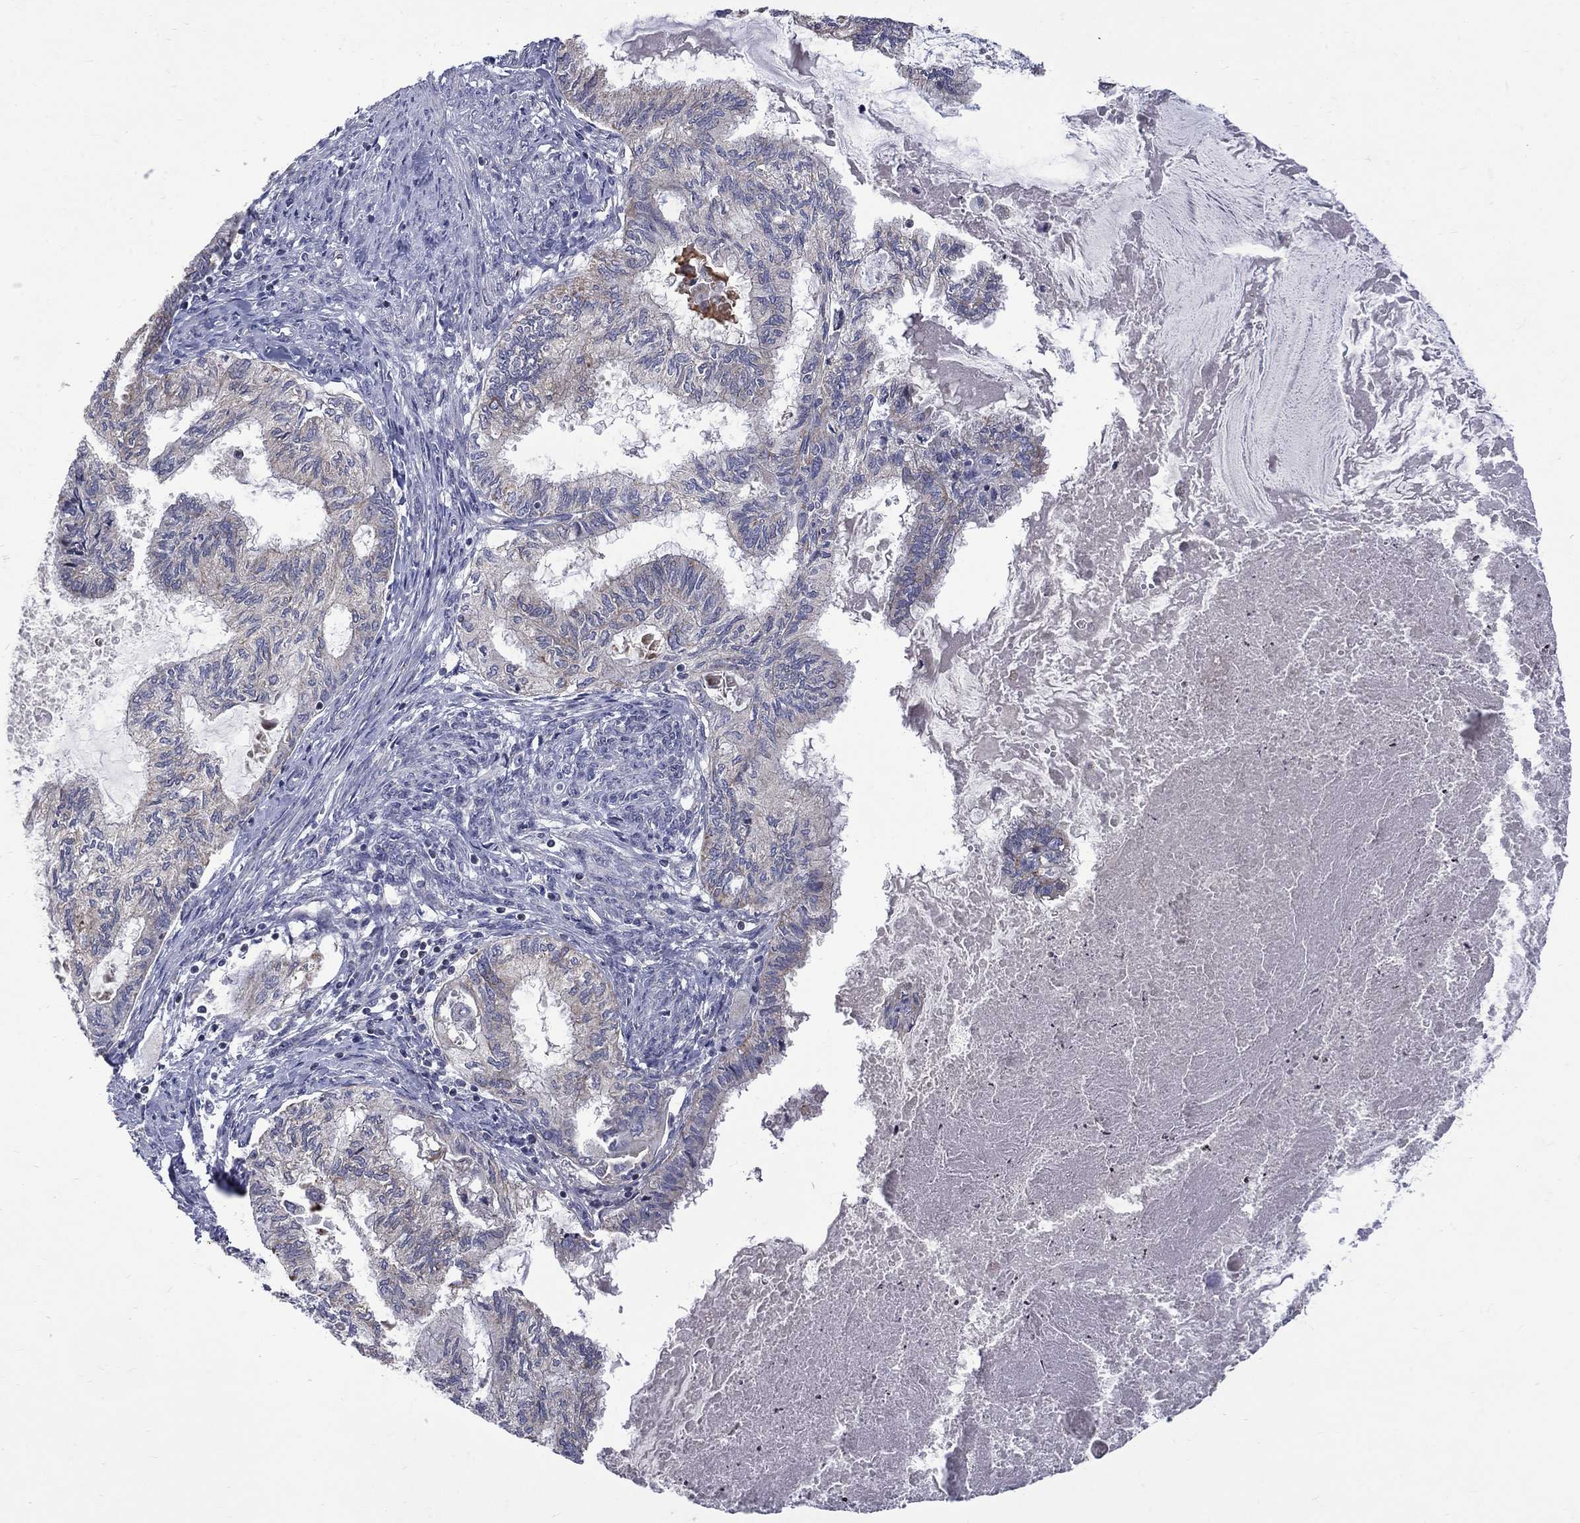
{"staining": {"intensity": "negative", "quantity": "none", "location": "none"}, "tissue": "endometrial cancer", "cell_type": "Tumor cells", "image_type": "cancer", "snomed": [{"axis": "morphology", "description": "Adenocarcinoma, NOS"}, {"axis": "topography", "description": "Endometrium"}], "caption": "An immunohistochemistry (IHC) photomicrograph of endometrial cancer is shown. There is no staining in tumor cells of endometrial cancer.", "gene": "SH2B1", "patient": {"sex": "female", "age": 86}}